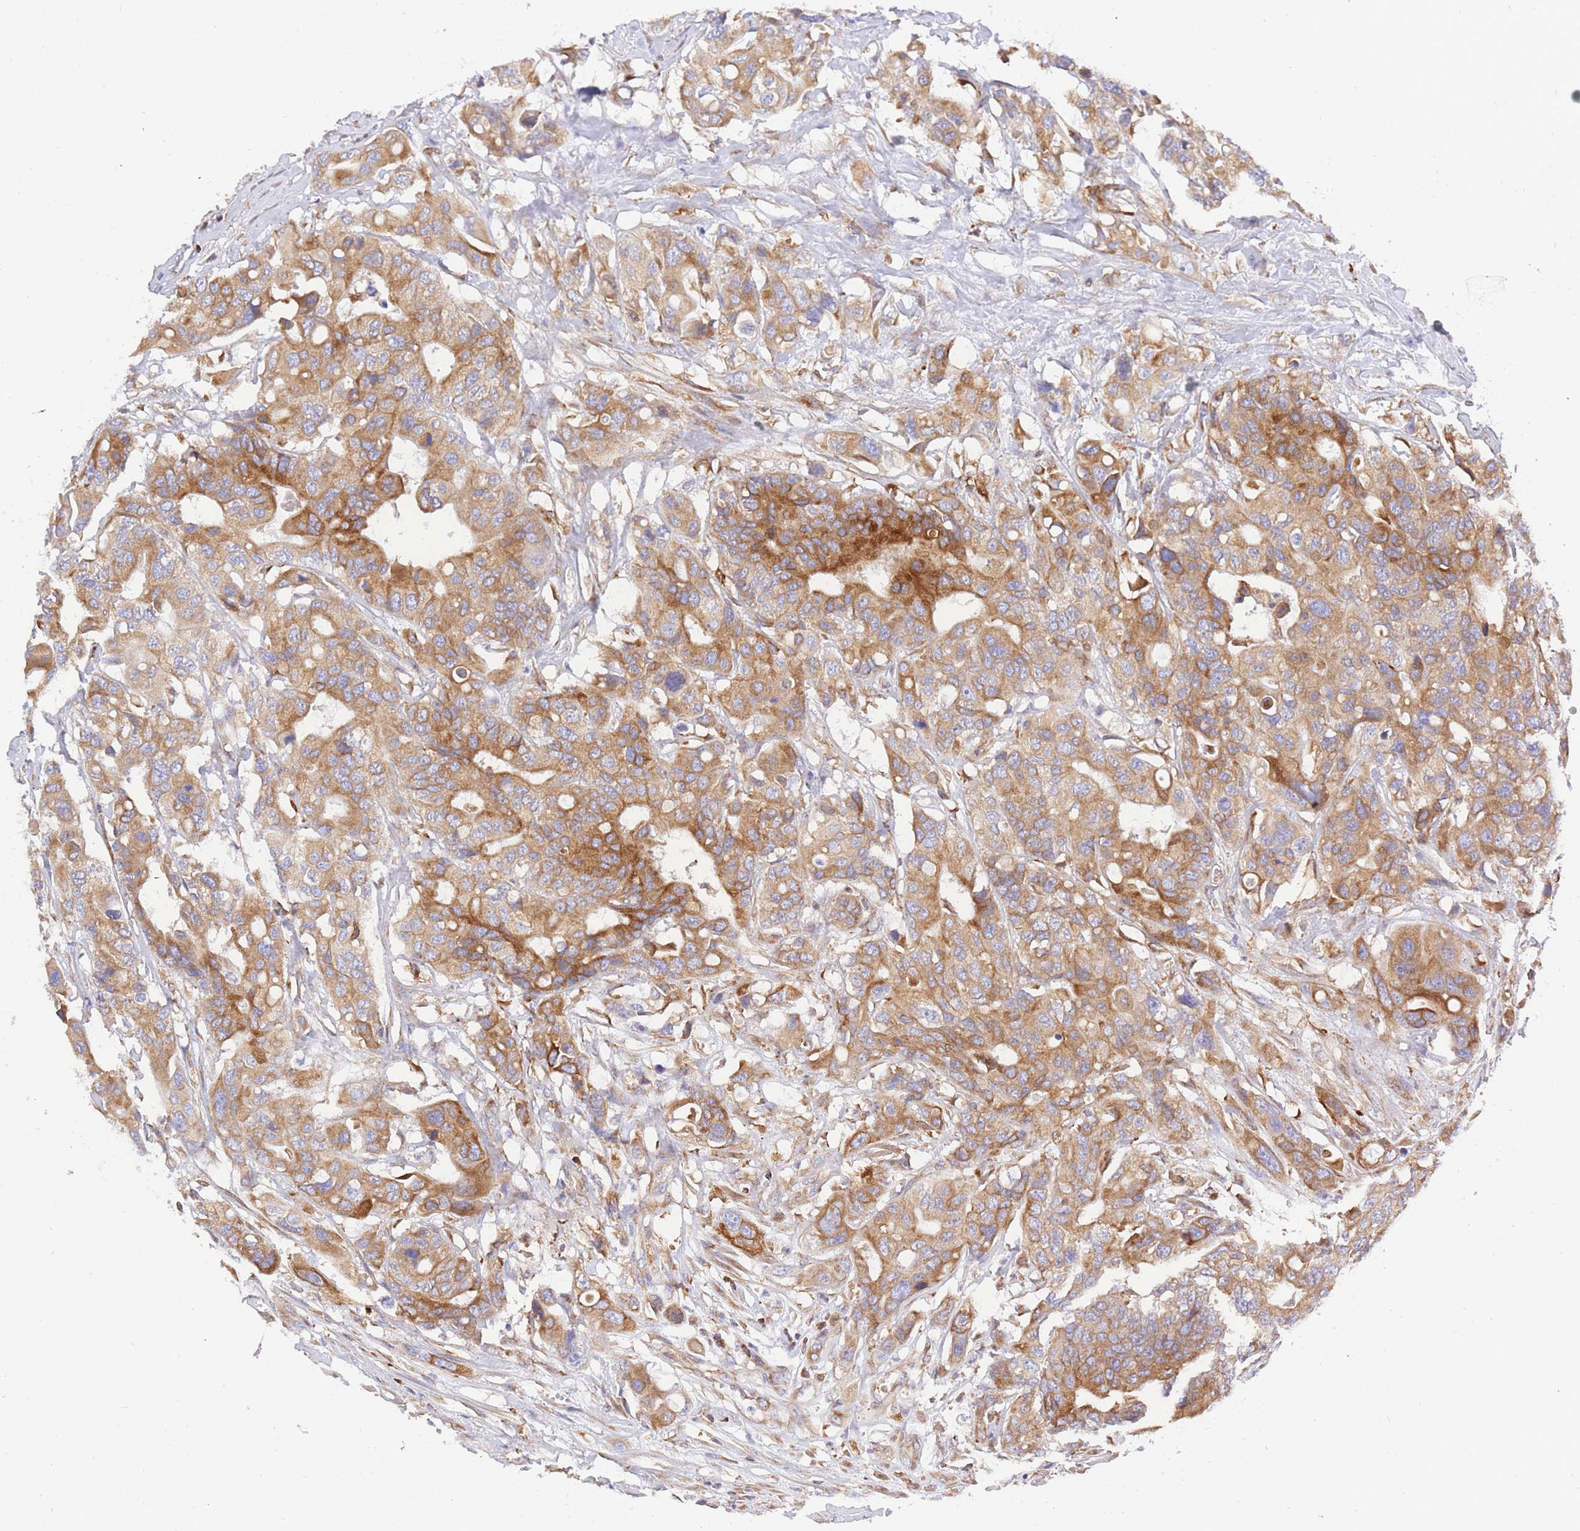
{"staining": {"intensity": "moderate", "quantity": ">75%", "location": "cytoplasmic/membranous"}, "tissue": "colorectal cancer", "cell_type": "Tumor cells", "image_type": "cancer", "snomed": [{"axis": "morphology", "description": "Adenocarcinoma, NOS"}, {"axis": "topography", "description": "Colon"}], "caption": "A high-resolution image shows IHC staining of colorectal cancer (adenocarcinoma), which displays moderate cytoplasmic/membranous staining in about >75% of tumor cells.", "gene": "REM1", "patient": {"sex": "male", "age": 77}}